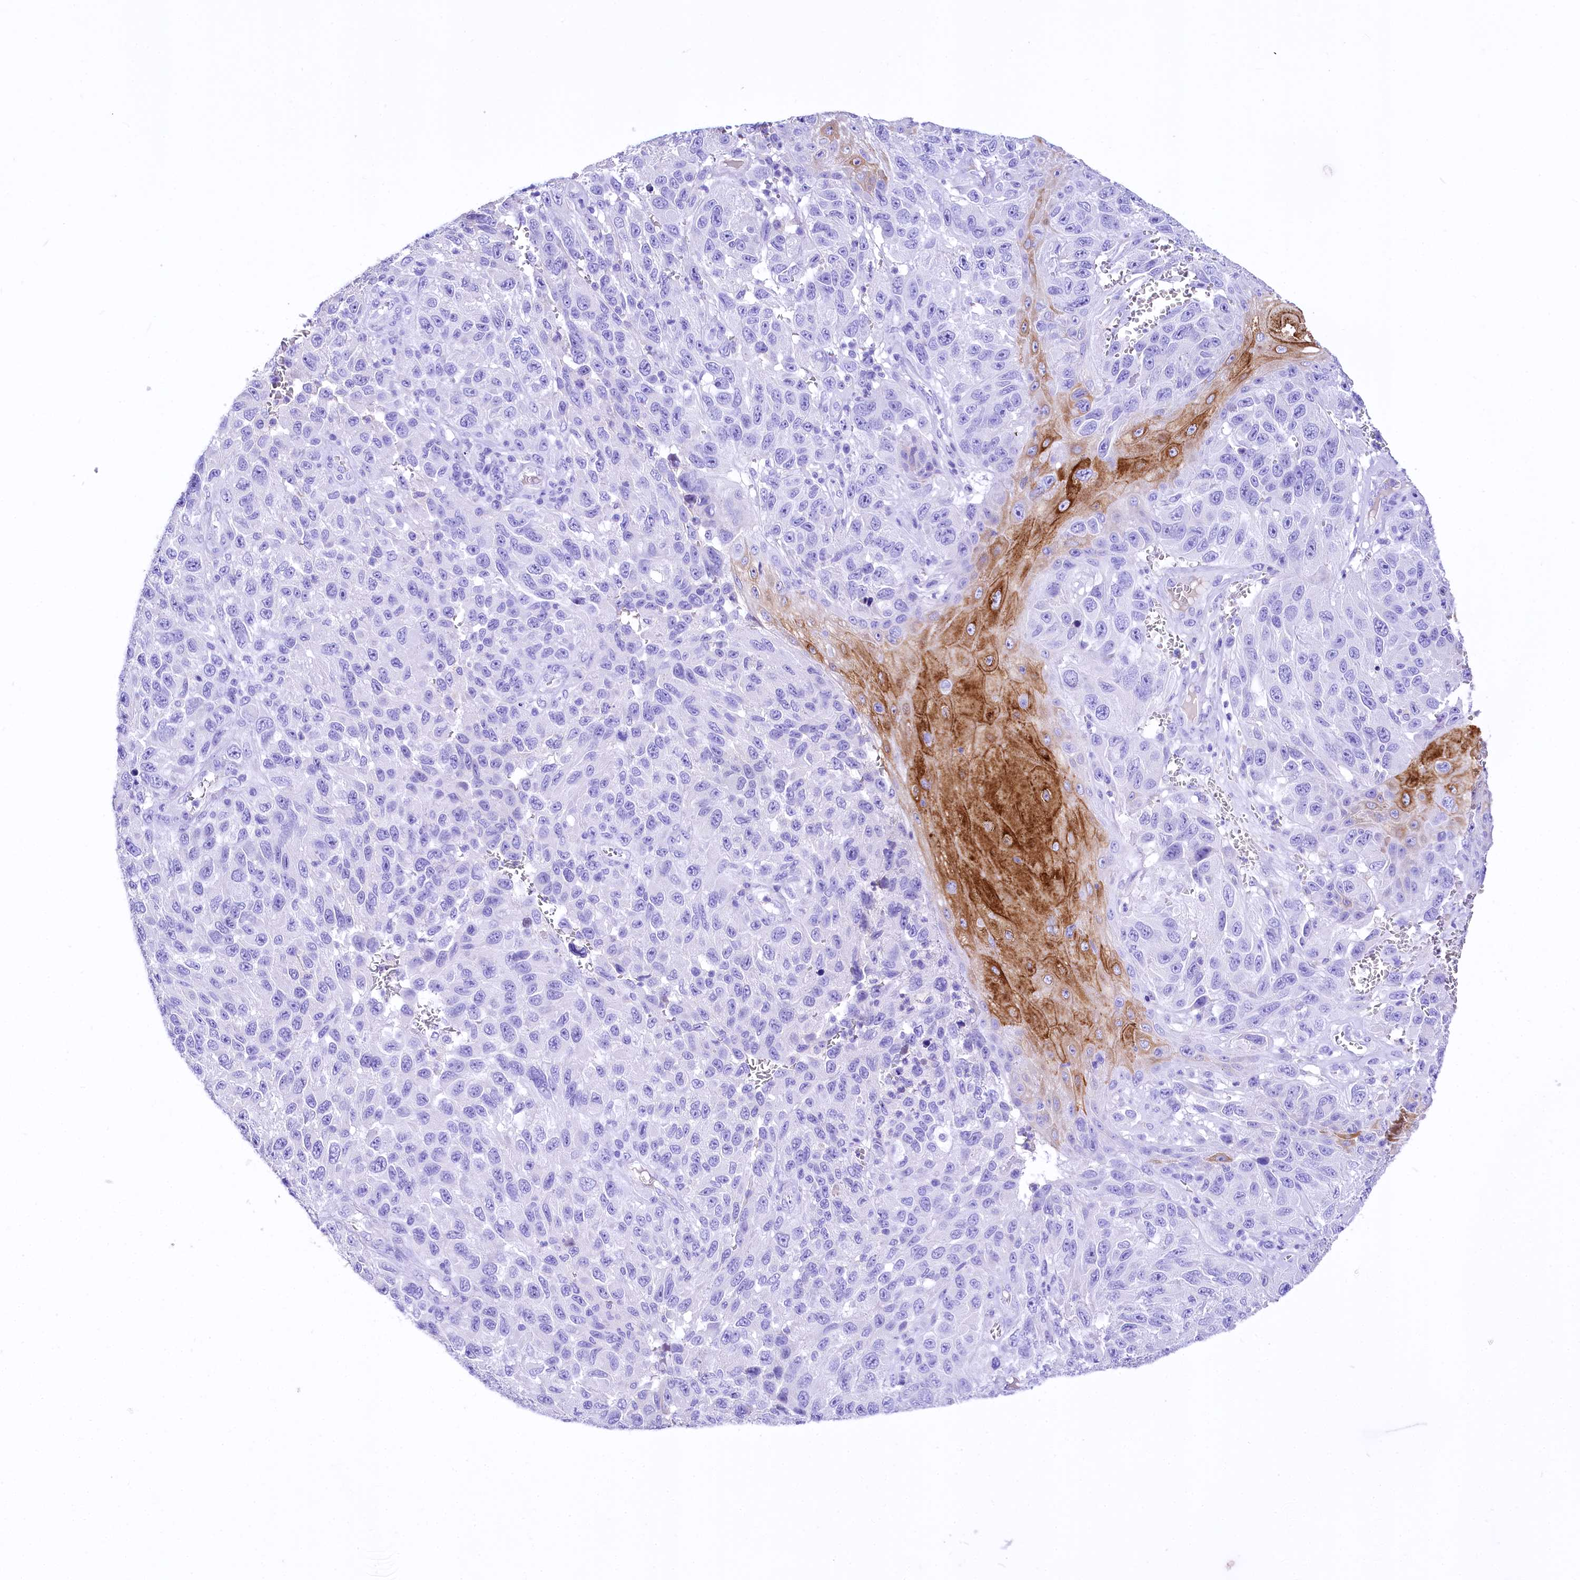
{"staining": {"intensity": "negative", "quantity": "none", "location": "none"}, "tissue": "melanoma", "cell_type": "Tumor cells", "image_type": "cancer", "snomed": [{"axis": "morphology", "description": "Normal tissue, NOS"}, {"axis": "morphology", "description": "Malignant melanoma, NOS"}, {"axis": "topography", "description": "Skin"}], "caption": "Melanoma stained for a protein using immunohistochemistry (IHC) shows no positivity tumor cells.", "gene": "A2ML1", "patient": {"sex": "female", "age": 96}}